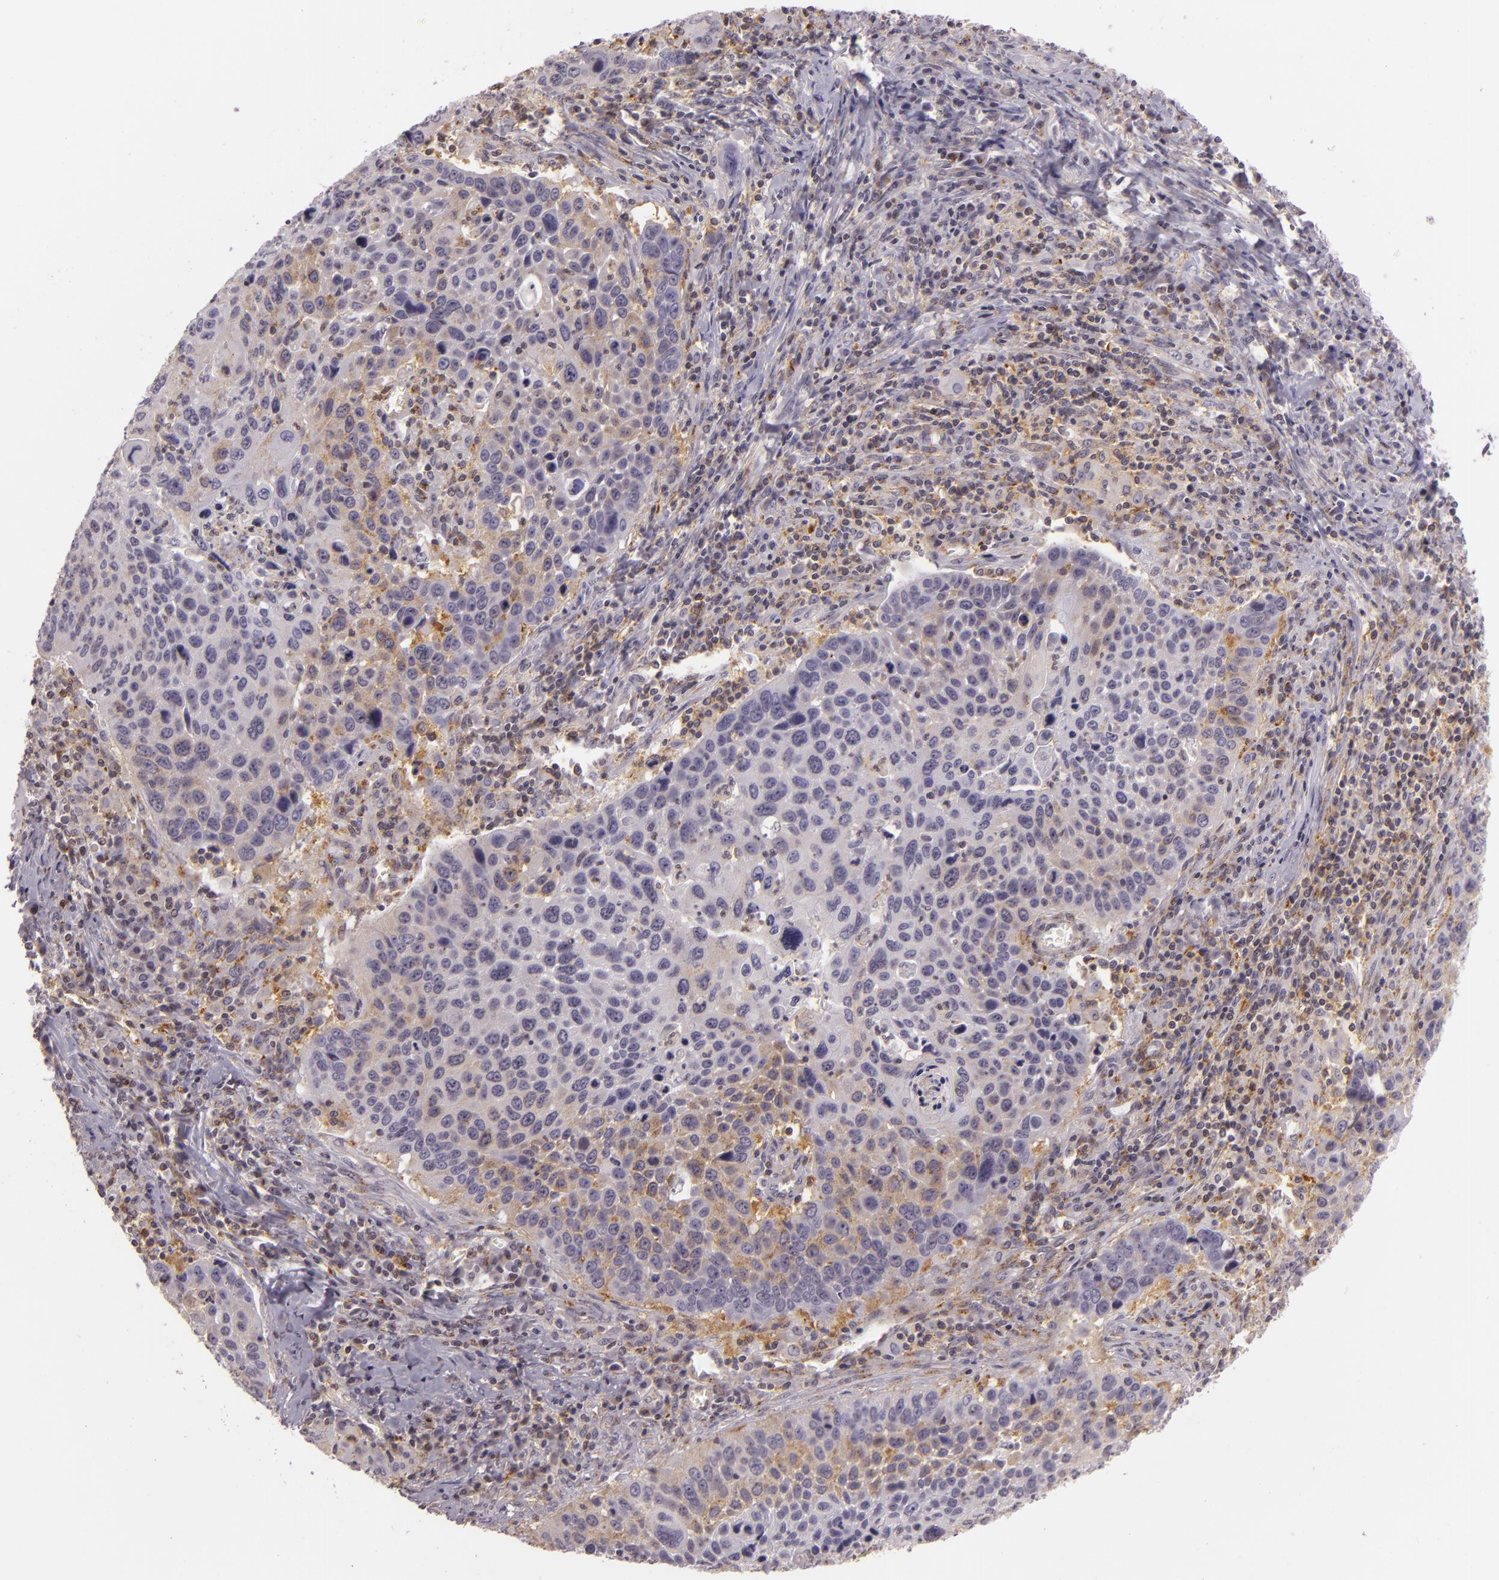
{"staining": {"intensity": "weak", "quantity": "25%-75%", "location": "cytoplasmic/membranous"}, "tissue": "lung cancer", "cell_type": "Tumor cells", "image_type": "cancer", "snomed": [{"axis": "morphology", "description": "Squamous cell carcinoma, NOS"}, {"axis": "topography", "description": "Lung"}], "caption": "An image of squamous cell carcinoma (lung) stained for a protein demonstrates weak cytoplasmic/membranous brown staining in tumor cells.", "gene": "IMPDH1", "patient": {"sex": "male", "age": 68}}